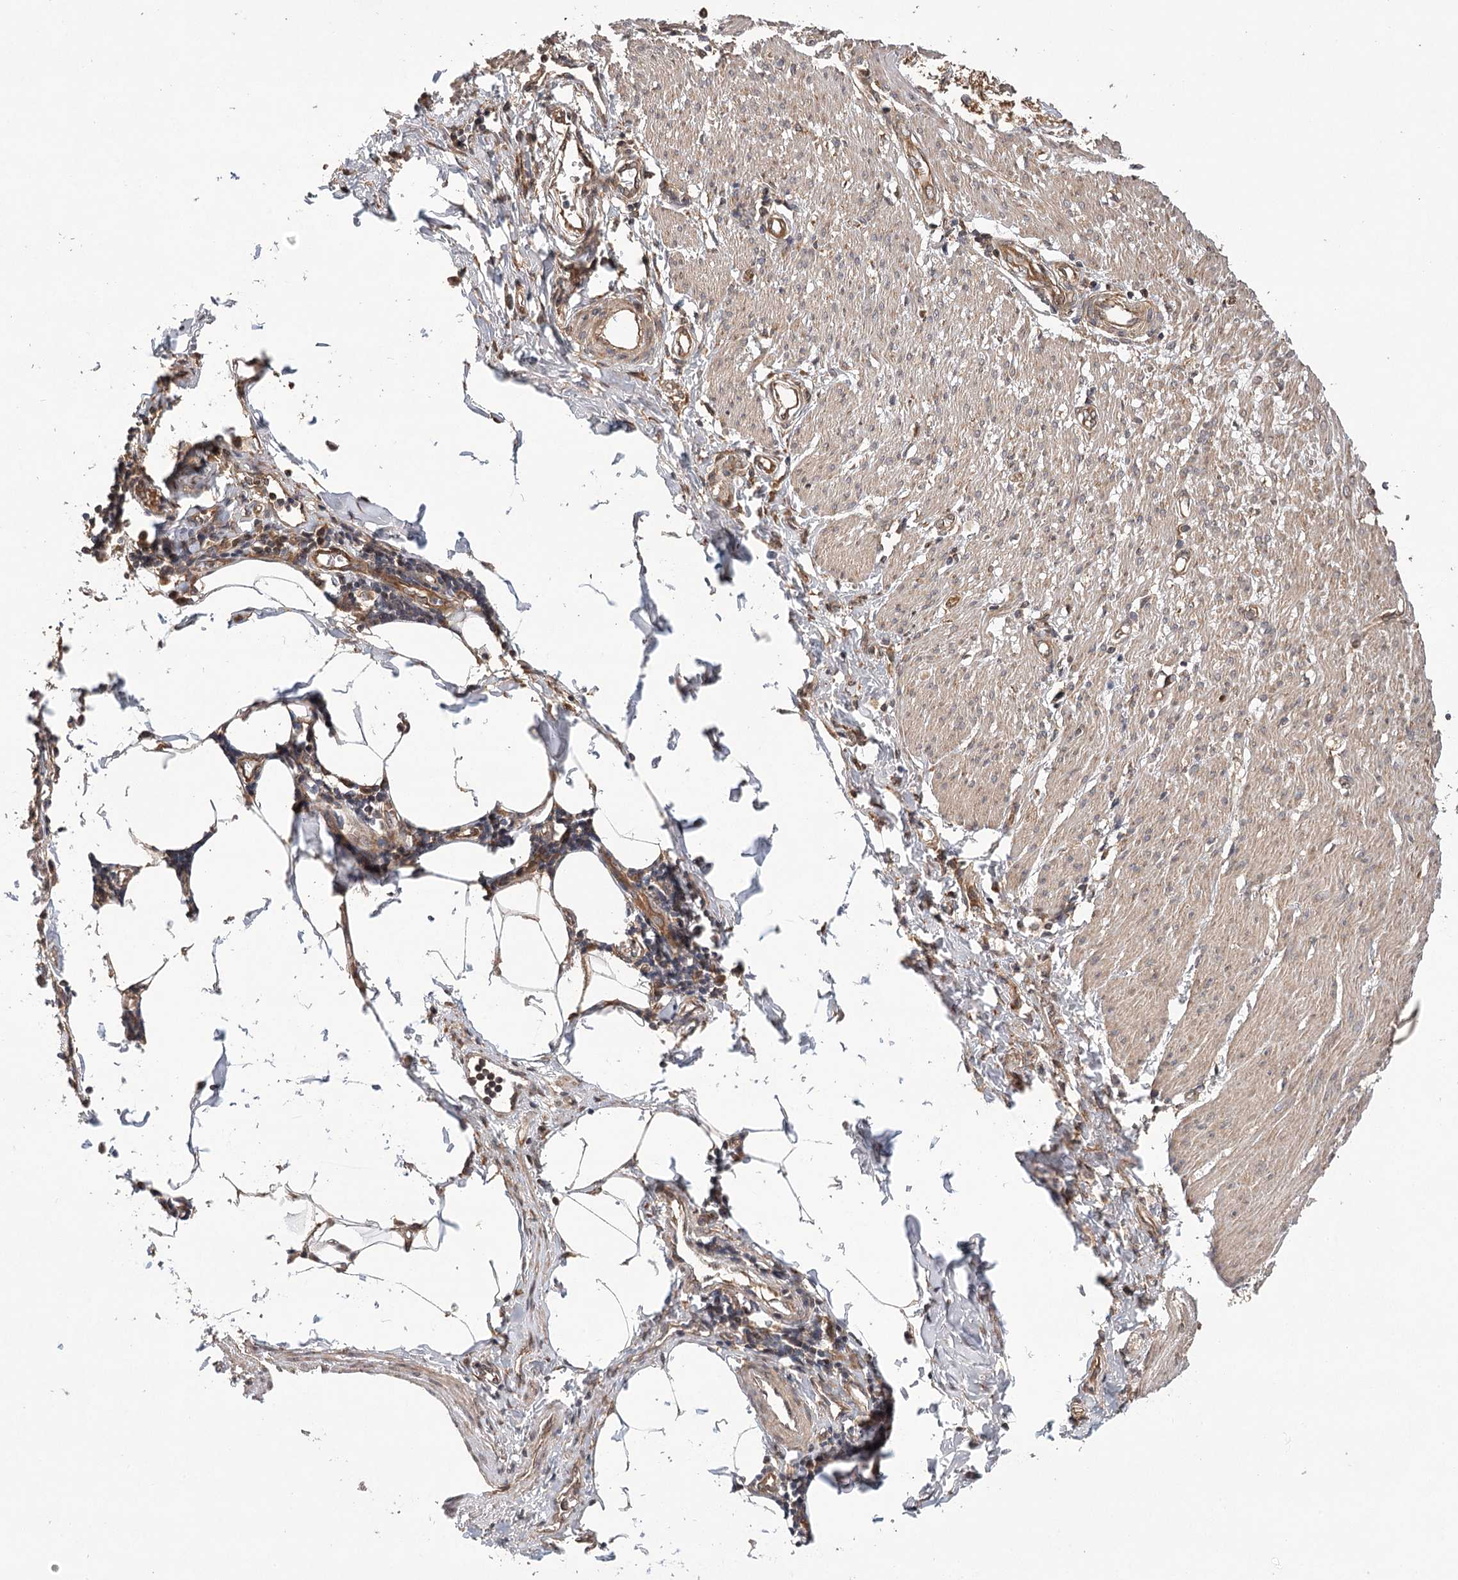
{"staining": {"intensity": "weak", "quantity": ">75%", "location": "cytoplasmic/membranous"}, "tissue": "smooth muscle", "cell_type": "Smooth muscle cells", "image_type": "normal", "snomed": [{"axis": "morphology", "description": "Normal tissue, NOS"}, {"axis": "morphology", "description": "Adenocarcinoma, NOS"}, {"axis": "topography", "description": "Colon"}, {"axis": "topography", "description": "Peripheral nerve tissue"}], "caption": "Benign smooth muscle demonstrates weak cytoplasmic/membranous expression in approximately >75% of smooth muscle cells Nuclei are stained in blue..", "gene": "LSS", "patient": {"sex": "male", "age": 14}}